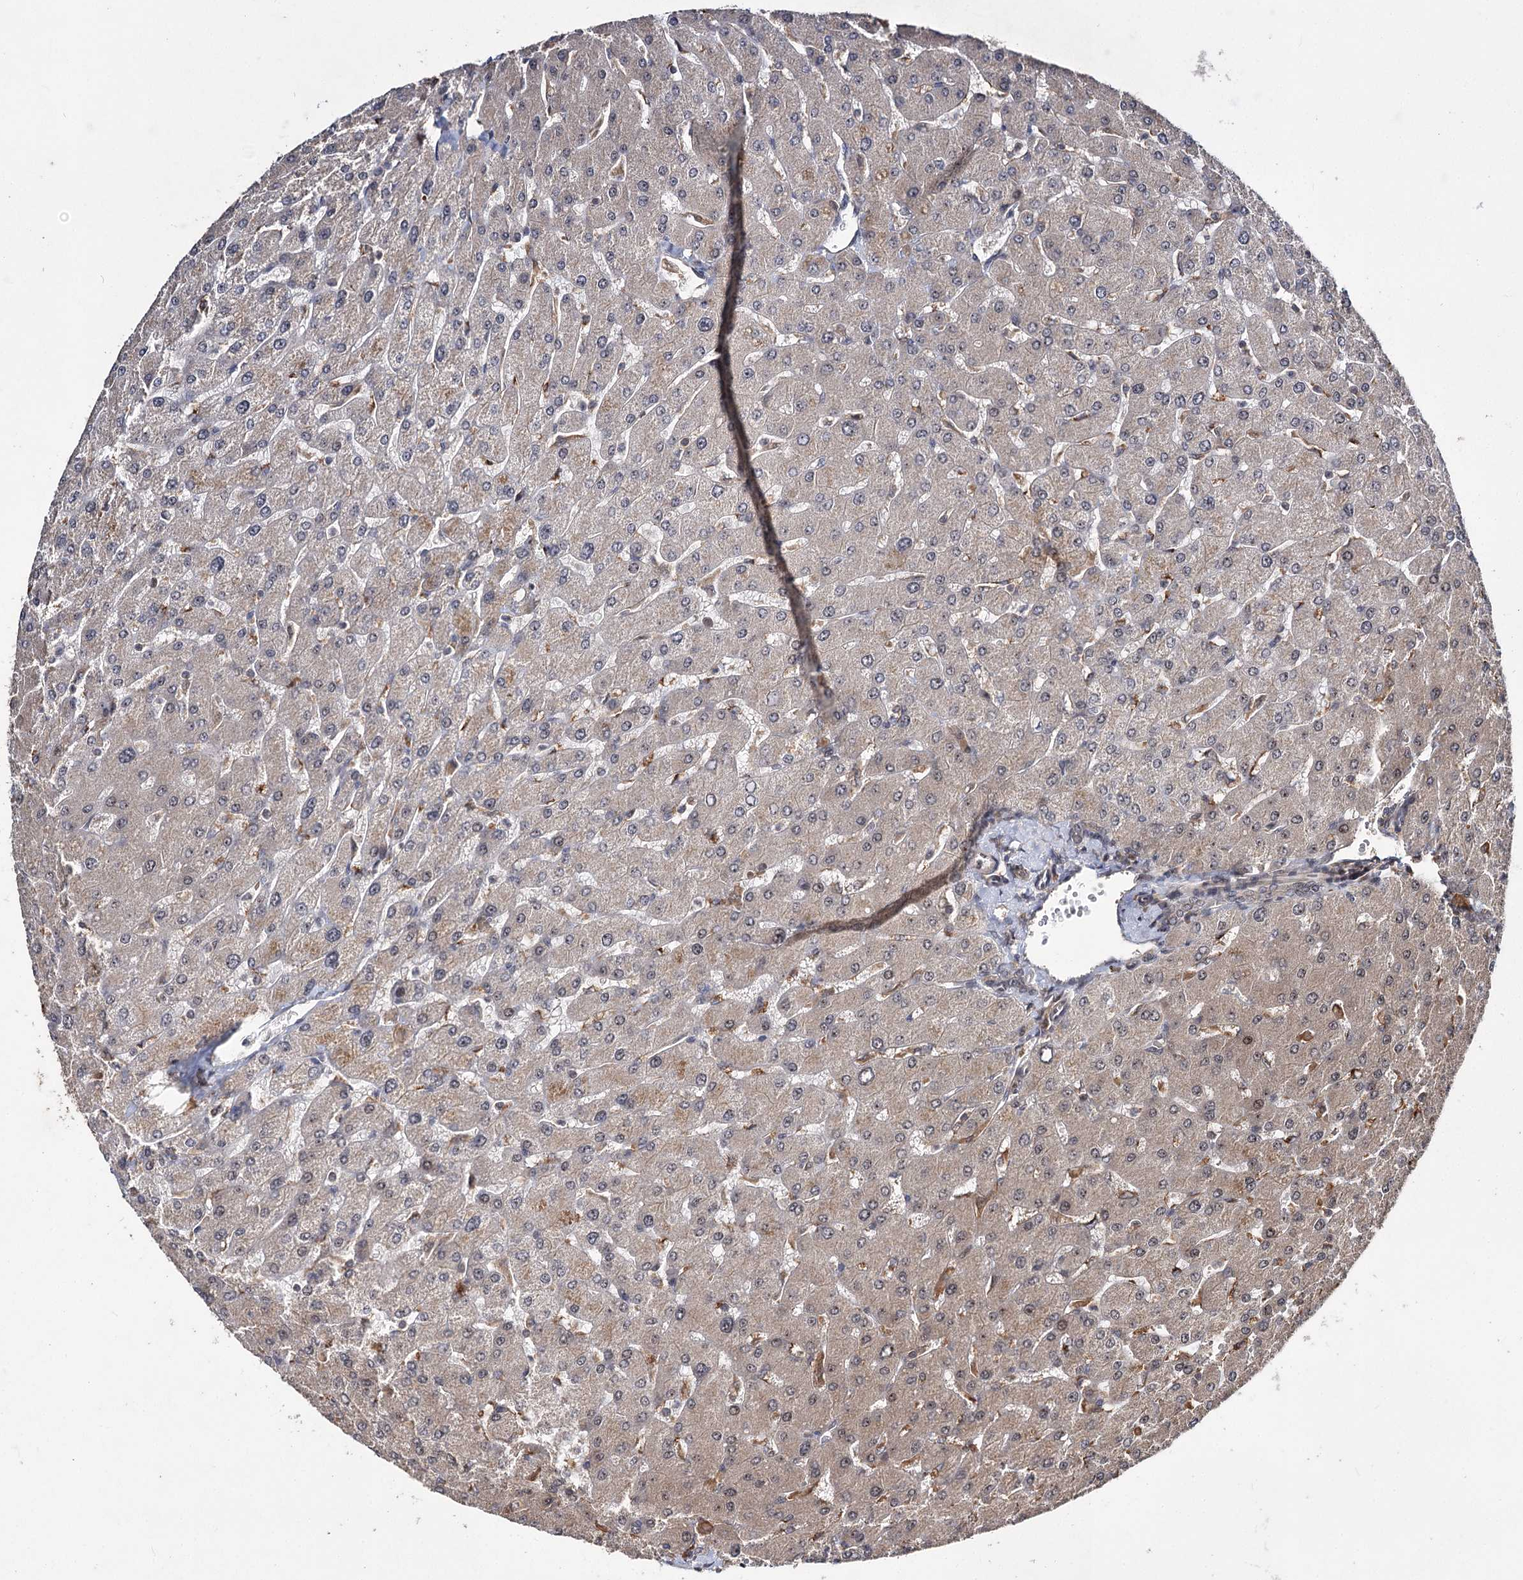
{"staining": {"intensity": "negative", "quantity": "none", "location": "none"}, "tissue": "liver", "cell_type": "Cholangiocytes", "image_type": "normal", "snomed": [{"axis": "morphology", "description": "Normal tissue, NOS"}, {"axis": "topography", "description": "Liver"}], "caption": "An IHC histopathology image of benign liver is shown. There is no staining in cholangiocytes of liver.", "gene": "MKNK2", "patient": {"sex": "male", "age": 55}}